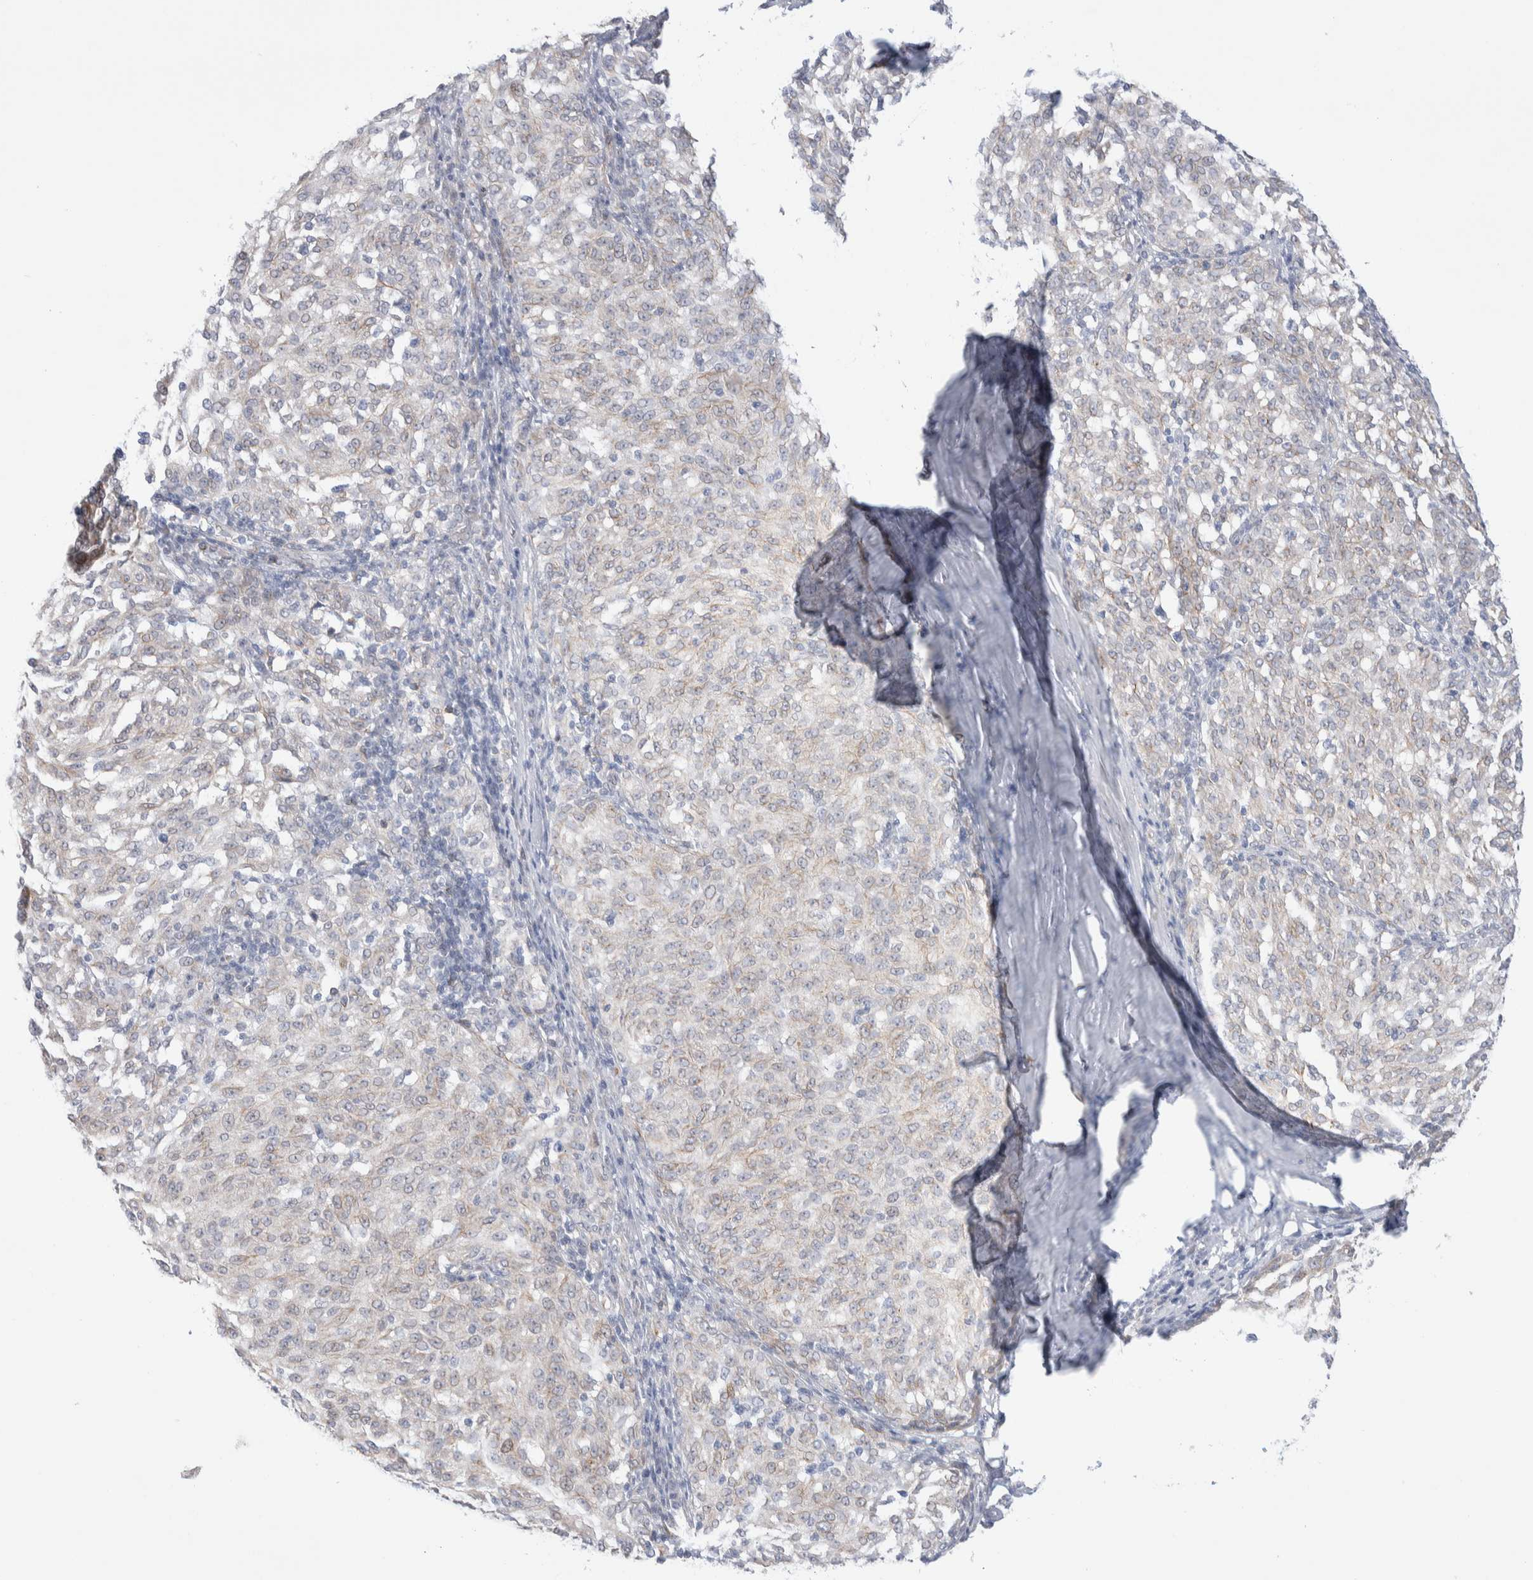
{"staining": {"intensity": "negative", "quantity": "none", "location": "none"}, "tissue": "melanoma", "cell_type": "Tumor cells", "image_type": "cancer", "snomed": [{"axis": "morphology", "description": "Malignant melanoma, NOS"}, {"axis": "topography", "description": "Skin"}], "caption": "Melanoma stained for a protein using immunohistochemistry demonstrates no positivity tumor cells.", "gene": "C1orf112", "patient": {"sex": "female", "age": 72}}